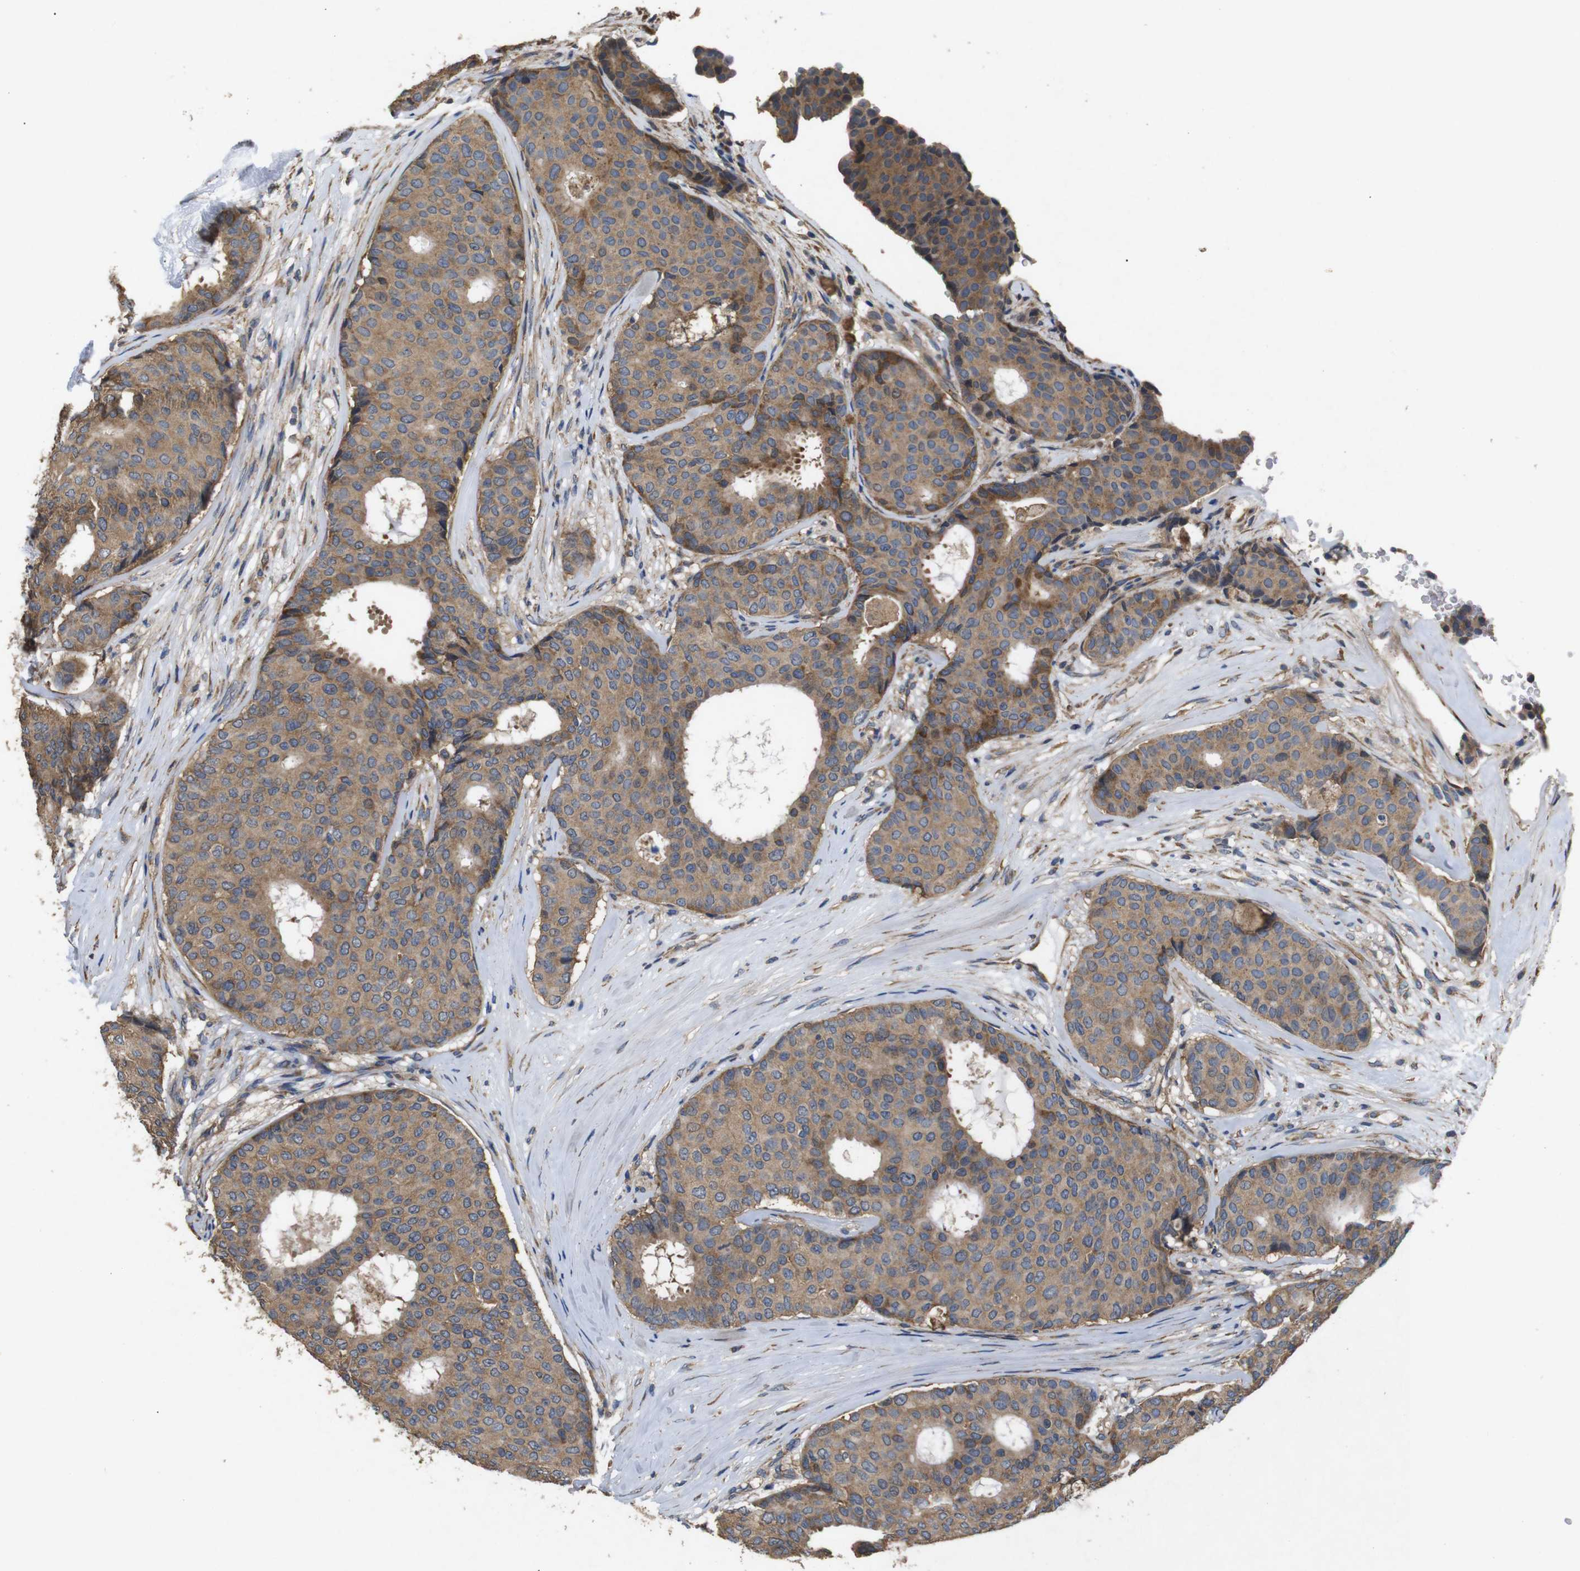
{"staining": {"intensity": "moderate", "quantity": ">75%", "location": "cytoplasmic/membranous"}, "tissue": "breast cancer", "cell_type": "Tumor cells", "image_type": "cancer", "snomed": [{"axis": "morphology", "description": "Duct carcinoma"}, {"axis": "topography", "description": "Breast"}], "caption": "Breast intraductal carcinoma stained with immunohistochemistry (IHC) reveals moderate cytoplasmic/membranous positivity in about >75% of tumor cells.", "gene": "BNIP3", "patient": {"sex": "female", "age": 75}}